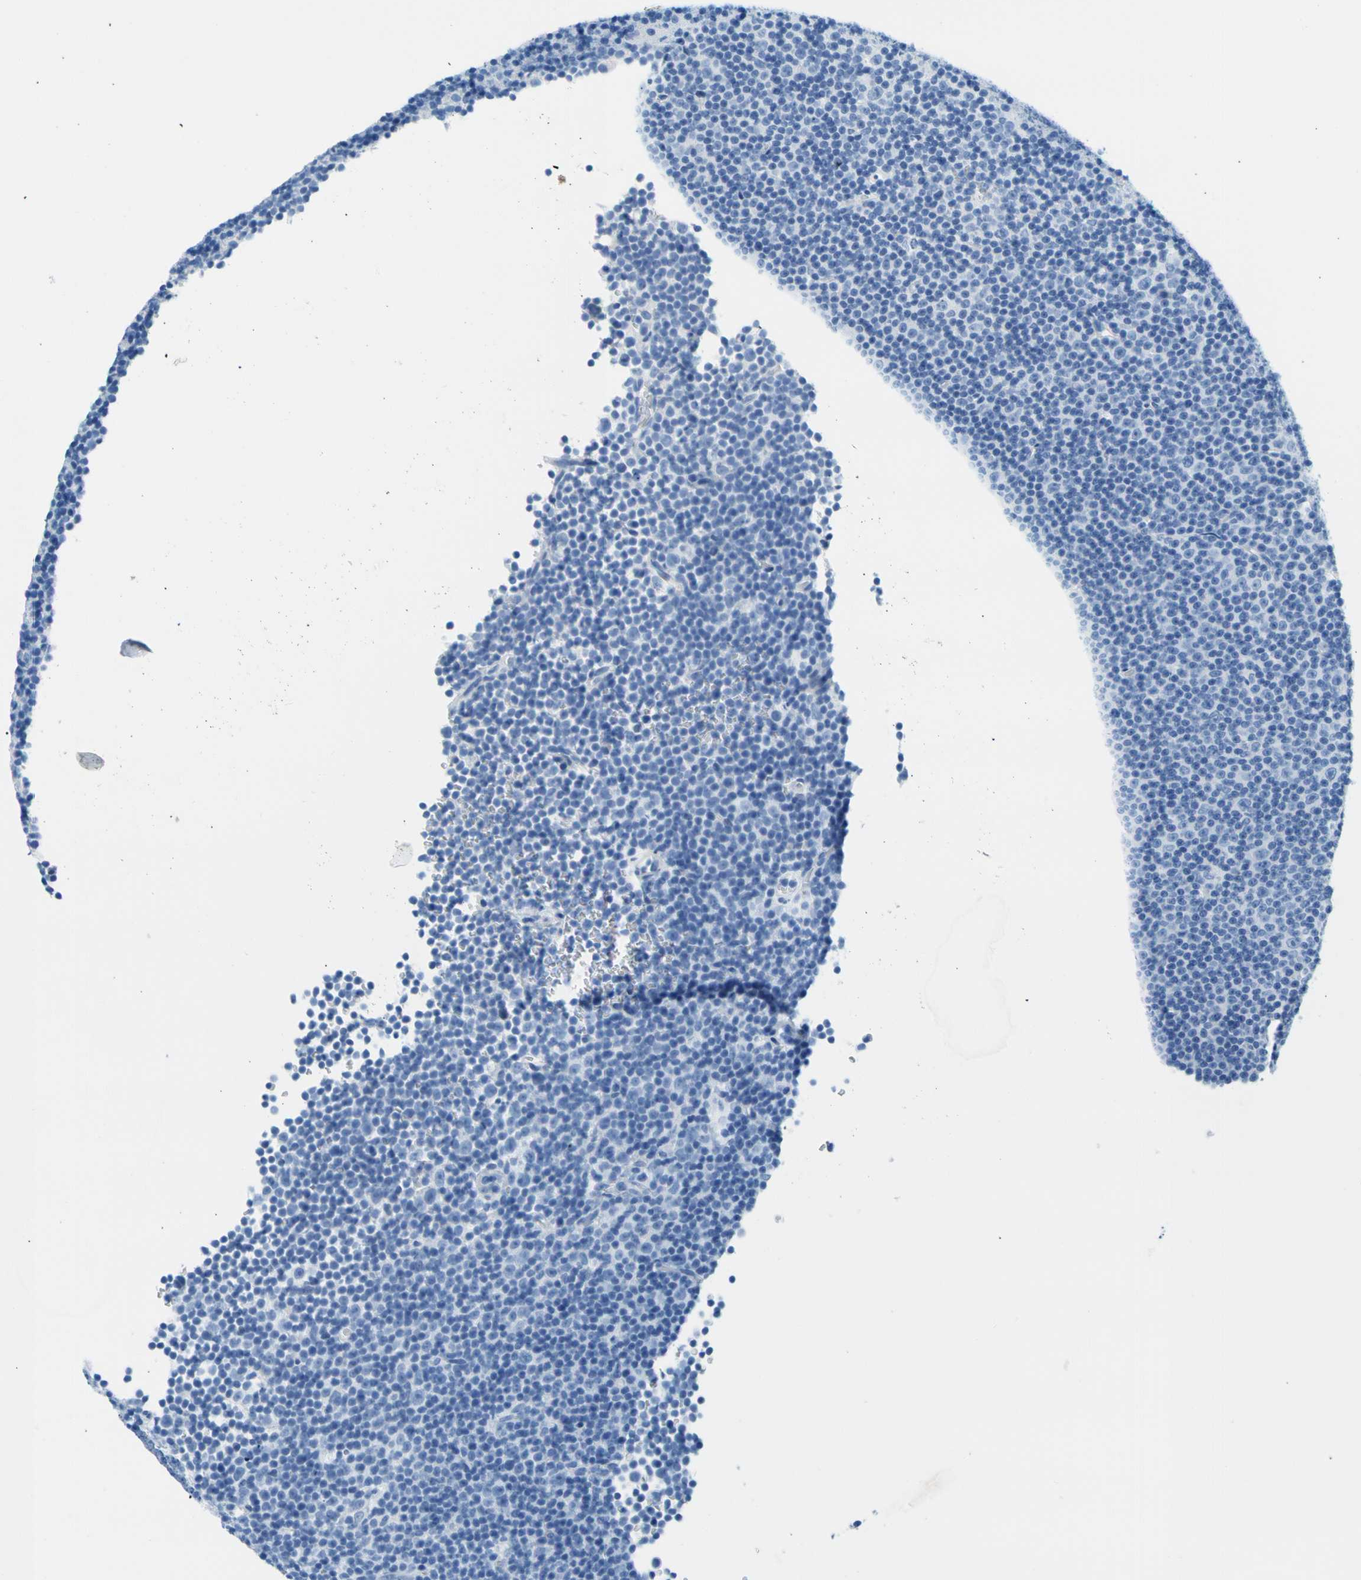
{"staining": {"intensity": "negative", "quantity": "none", "location": "none"}, "tissue": "lymphoma", "cell_type": "Tumor cells", "image_type": "cancer", "snomed": [{"axis": "morphology", "description": "Malignant lymphoma, non-Hodgkin's type, Low grade"}, {"axis": "topography", "description": "Lymph node"}], "caption": "Low-grade malignant lymphoma, non-Hodgkin's type stained for a protein using IHC demonstrates no positivity tumor cells.", "gene": "CEL", "patient": {"sex": "female", "age": 67}}